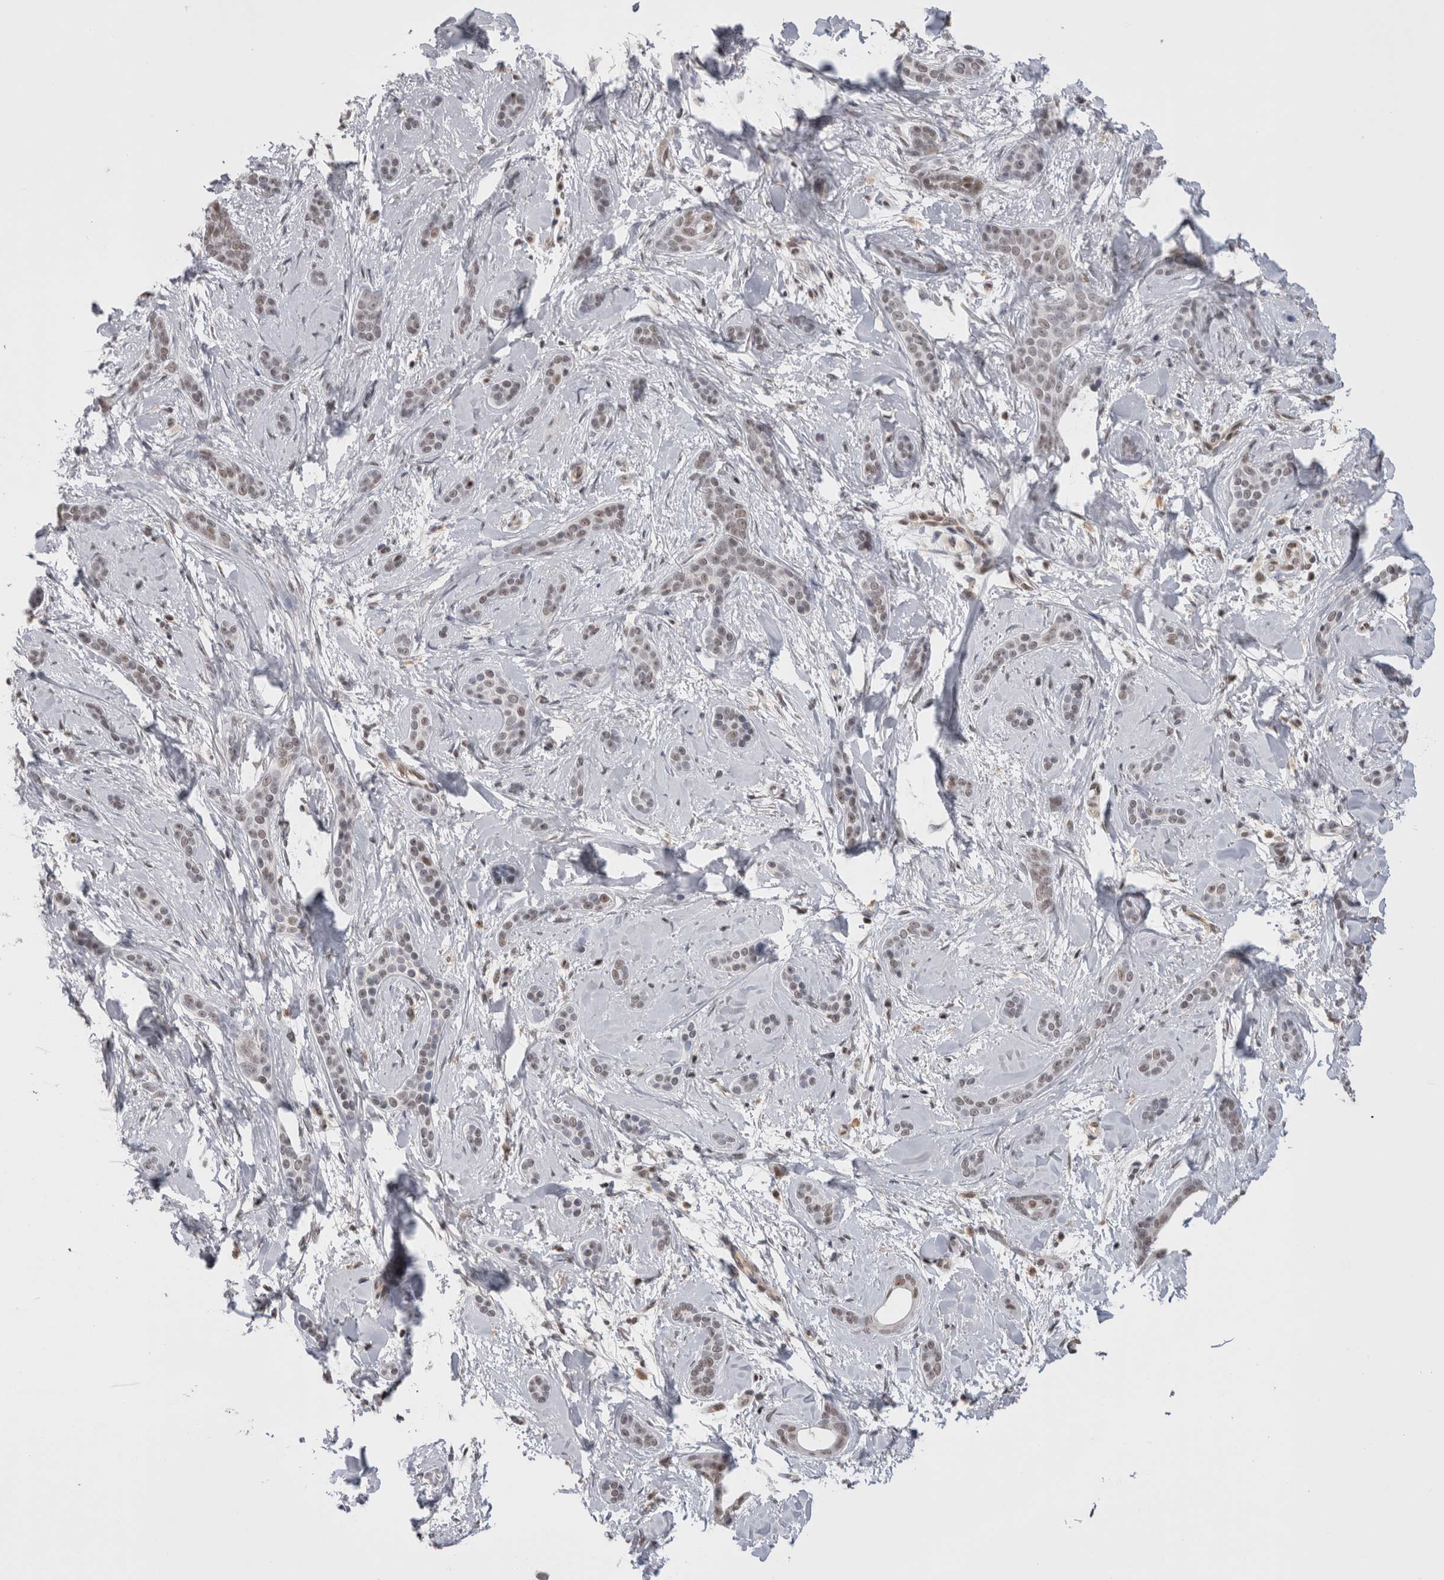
{"staining": {"intensity": "weak", "quantity": "<25%", "location": "nuclear"}, "tissue": "skin cancer", "cell_type": "Tumor cells", "image_type": "cancer", "snomed": [{"axis": "morphology", "description": "Basal cell carcinoma"}, {"axis": "morphology", "description": "Adnexal tumor, benign"}, {"axis": "topography", "description": "Skin"}], "caption": "Immunohistochemistry (IHC) of human skin basal cell carcinoma reveals no expression in tumor cells.", "gene": "DAXX", "patient": {"sex": "female", "age": 42}}